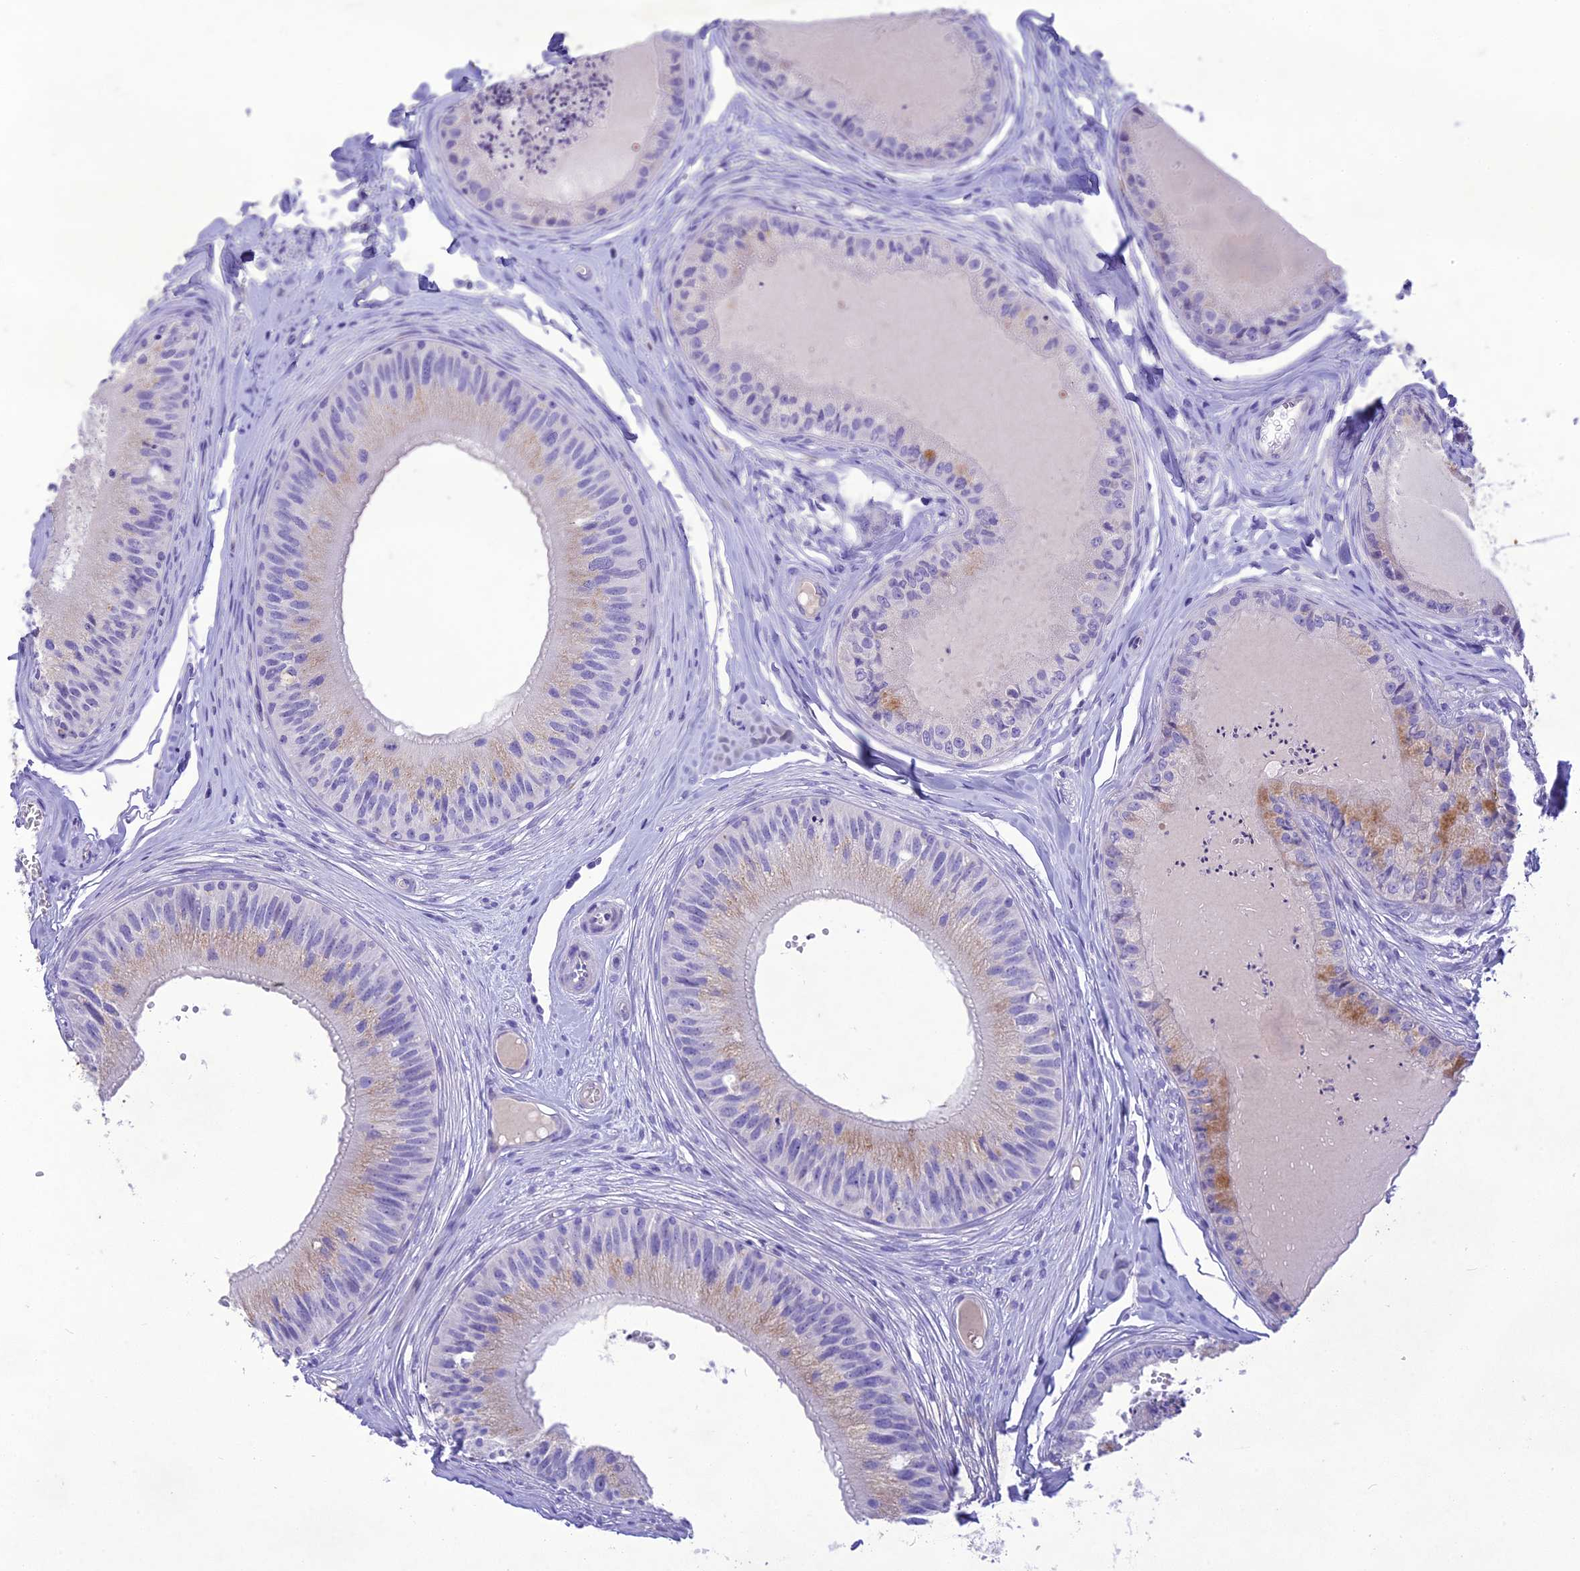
{"staining": {"intensity": "moderate", "quantity": "<25%", "location": "cytoplasmic/membranous"}, "tissue": "epididymis", "cell_type": "Glandular cells", "image_type": "normal", "snomed": [{"axis": "morphology", "description": "Normal tissue, NOS"}, {"axis": "topography", "description": "Epididymis"}], "caption": "A low amount of moderate cytoplasmic/membranous positivity is appreciated in approximately <25% of glandular cells in normal epididymis.", "gene": "SLC13A5", "patient": {"sex": "male", "age": 31}}